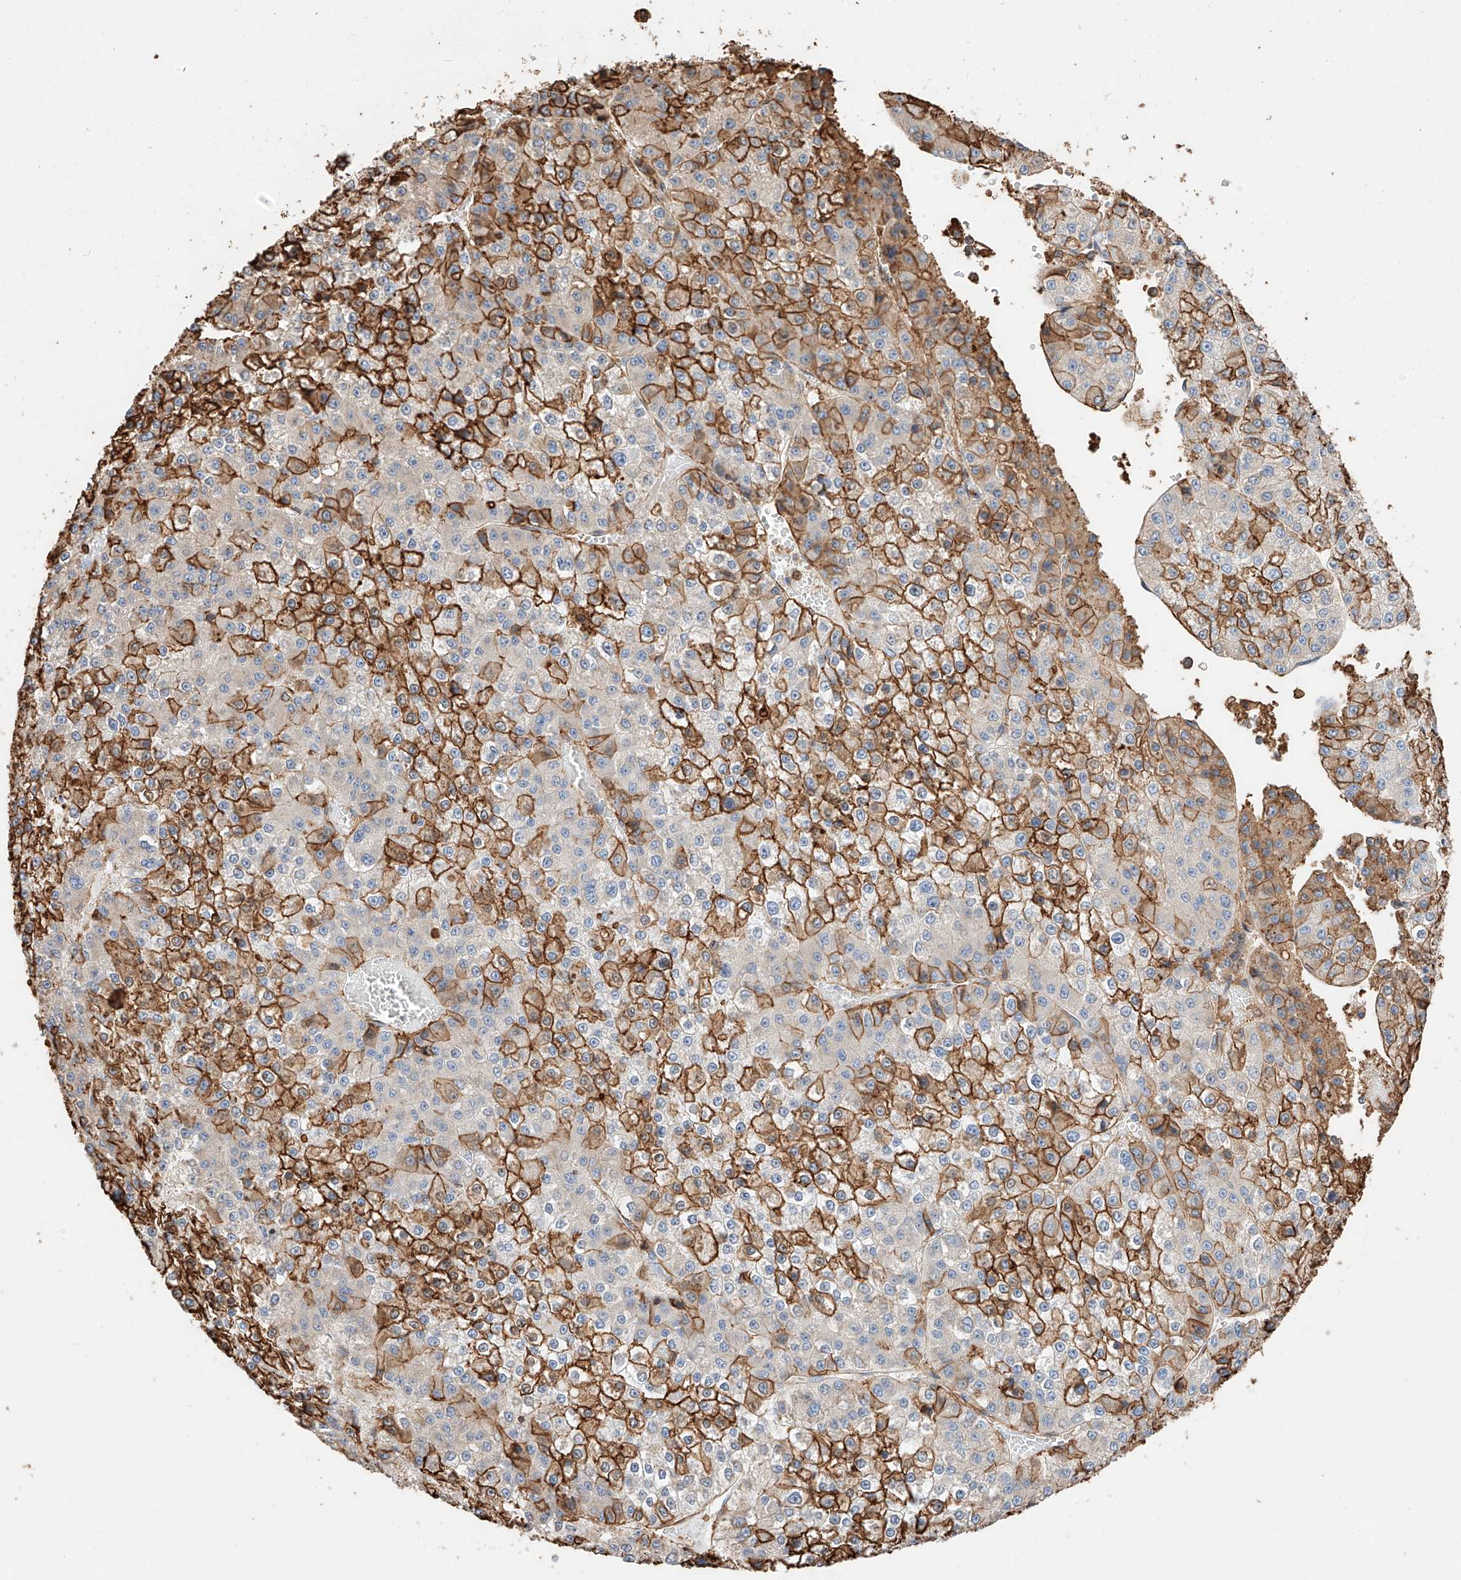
{"staining": {"intensity": "strong", "quantity": "25%-75%", "location": "cytoplasmic/membranous"}, "tissue": "liver cancer", "cell_type": "Tumor cells", "image_type": "cancer", "snomed": [{"axis": "morphology", "description": "Carcinoma, Hepatocellular, NOS"}, {"axis": "topography", "description": "Liver"}], "caption": "Immunohistochemical staining of human liver cancer (hepatocellular carcinoma) reveals high levels of strong cytoplasmic/membranous protein positivity in about 25%-75% of tumor cells. The staining was performed using DAB to visualize the protein expression in brown, while the nuclei were stained in blue with hematoxylin (Magnification: 20x).", "gene": "WFS1", "patient": {"sex": "female", "age": 73}}